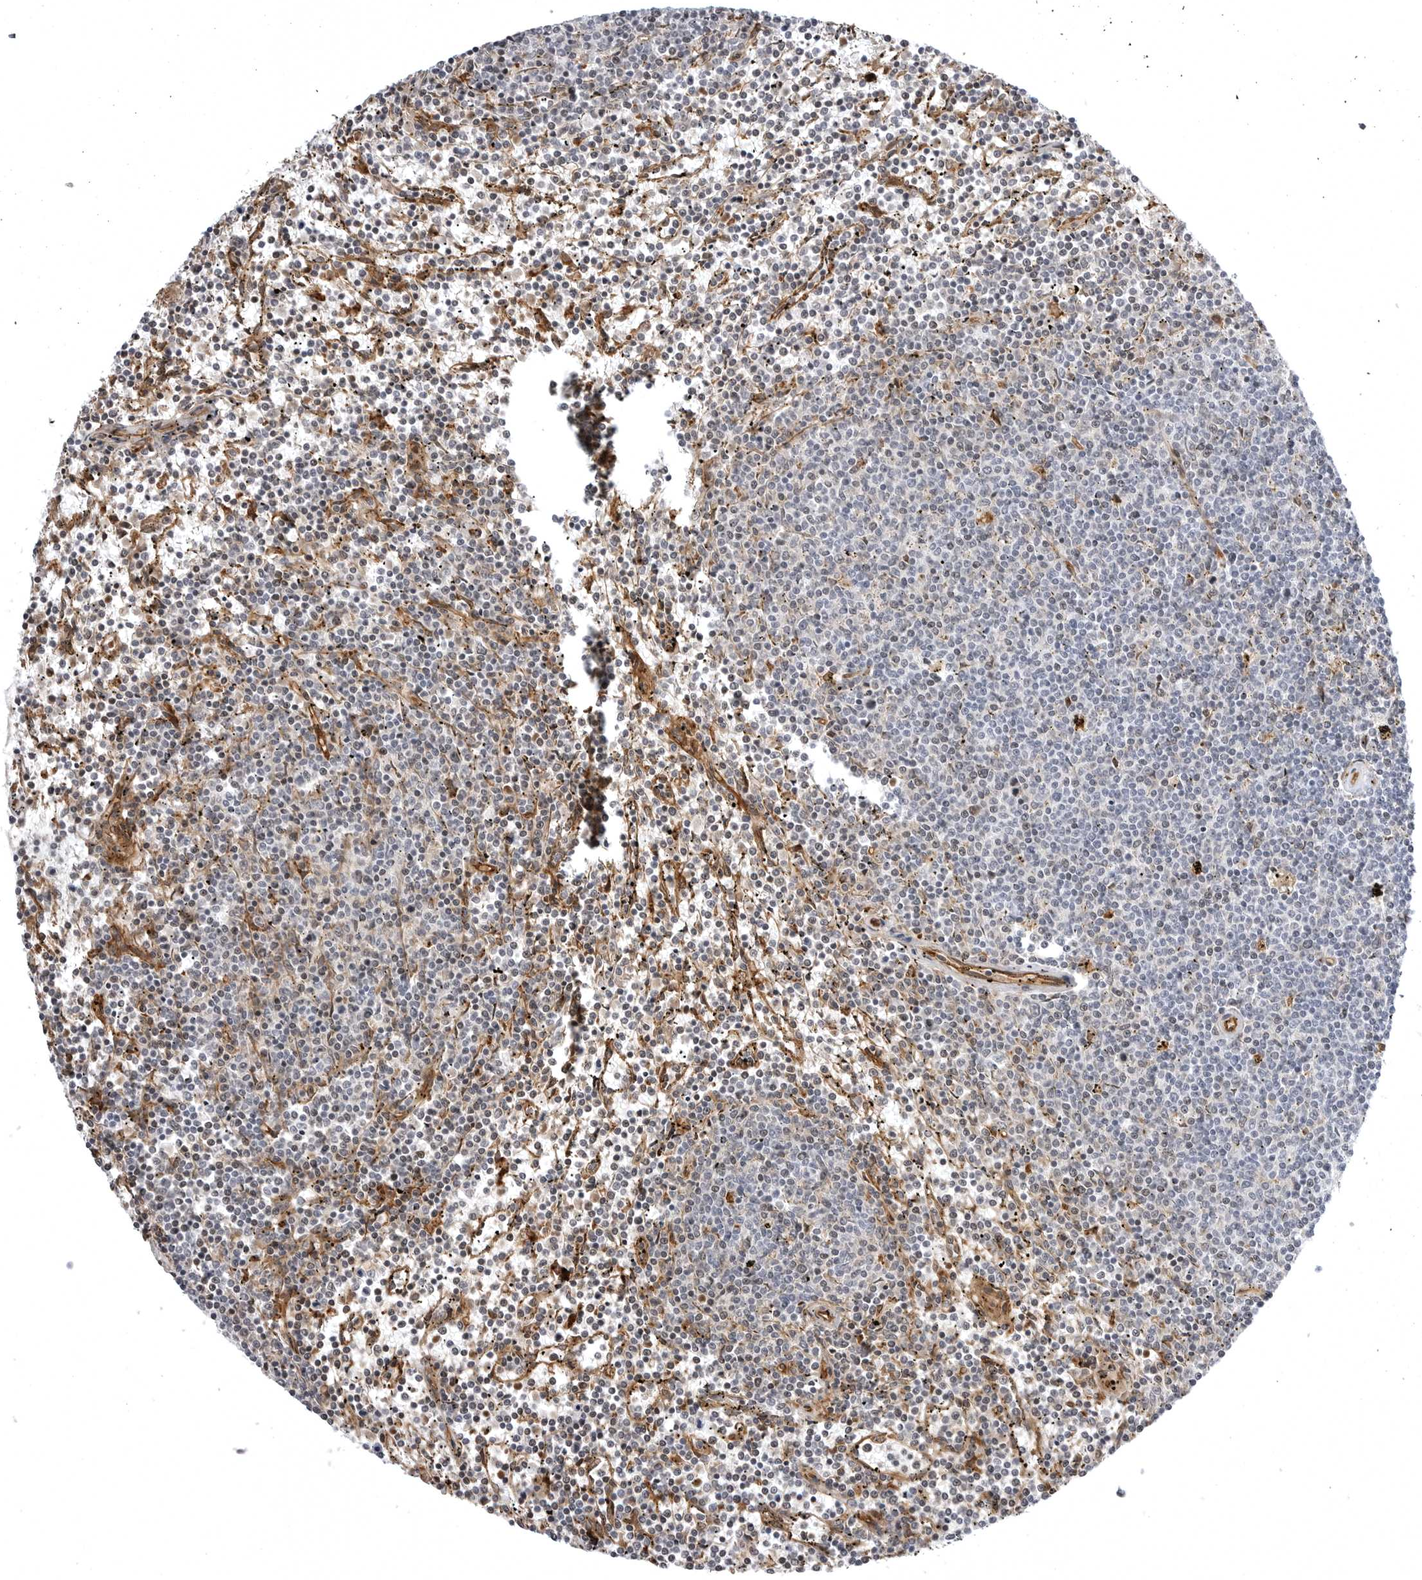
{"staining": {"intensity": "negative", "quantity": "none", "location": "none"}, "tissue": "lymphoma", "cell_type": "Tumor cells", "image_type": "cancer", "snomed": [{"axis": "morphology", "description": "Malignant lymphoma, non-Hodgkin's type, Low grade"}, {"axis": "topography", "description": "Spleen"}], "caption": "DAB (3,3'-diaminobenzidine) immunohistochemical staining of human low-grade malignant lymphoma, non-Hodgkin's type shows no significant staining in tumor cells. The staining was performed using DAB to visualize the protein expression in brown, while the nuclei were stained in blue with hematoxylin (Magnification: 20x).", "gene": "ARL5A", "patient": {"sex": "female", "age": 50}}